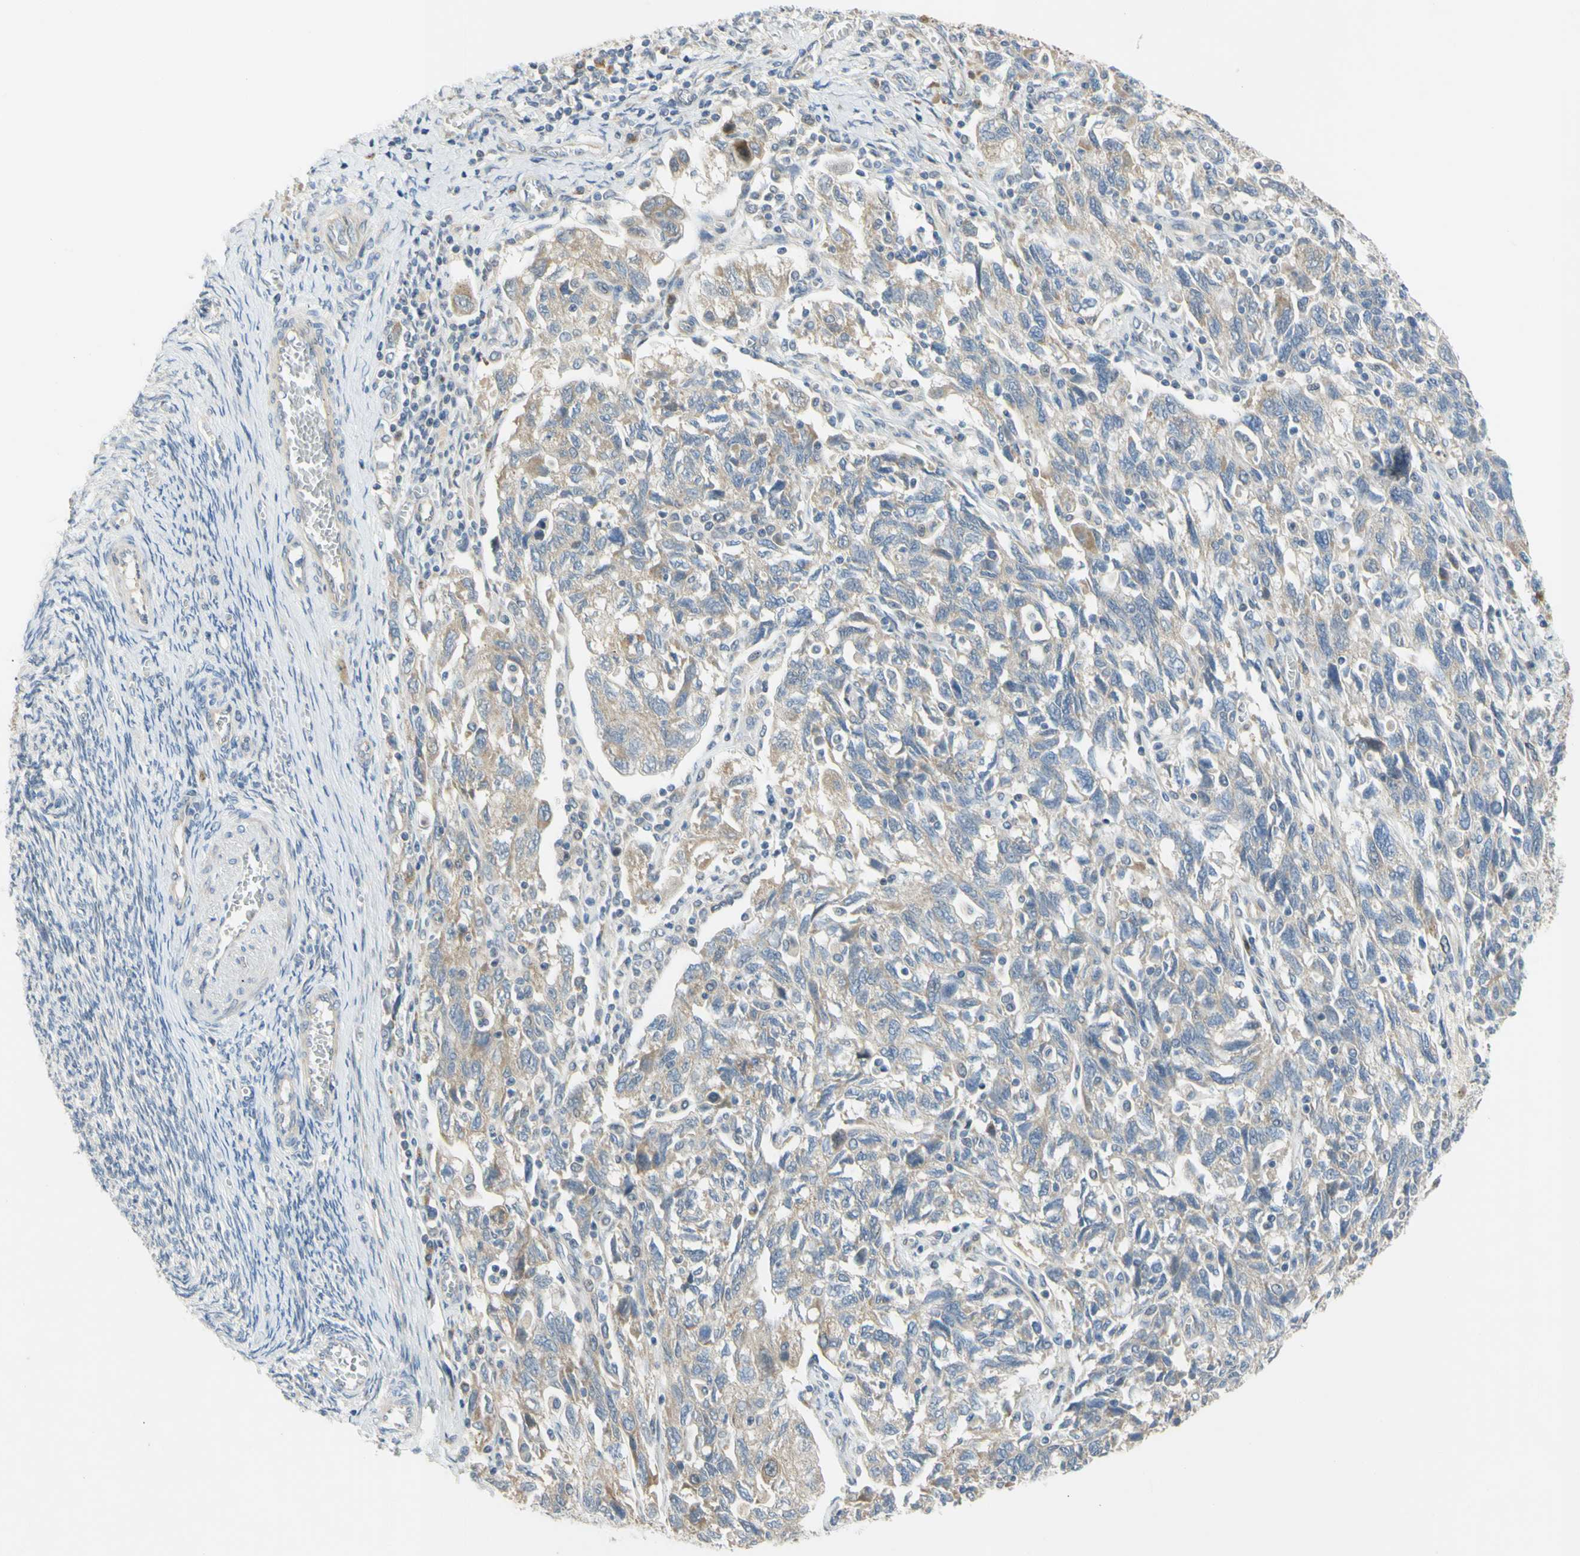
{"staining": {"intensity": "weak", "quantity": ">75%", "location": "cytoplasmic/membranous"}, "tissue": "ovarian cancer", "cell_type": "Tumor cells", "image_type": "cancer", "snomed": [{"axis": "morphology", "description": "Carcinoma, NOS"}, {"axis": "morphology", "description": "Cystadenocarcinoma, serous, NOS"}, {"axis": "topography", "description": "Ovary"}], "caption": "Immunohistochemical staining of human carcinoma (ovarian) shows weak cytoplasmic/membranous protein positivity in about >75% of tumor cells.", "gene": "CCNB2", "patient": {"sex": "female", "age": 69}}